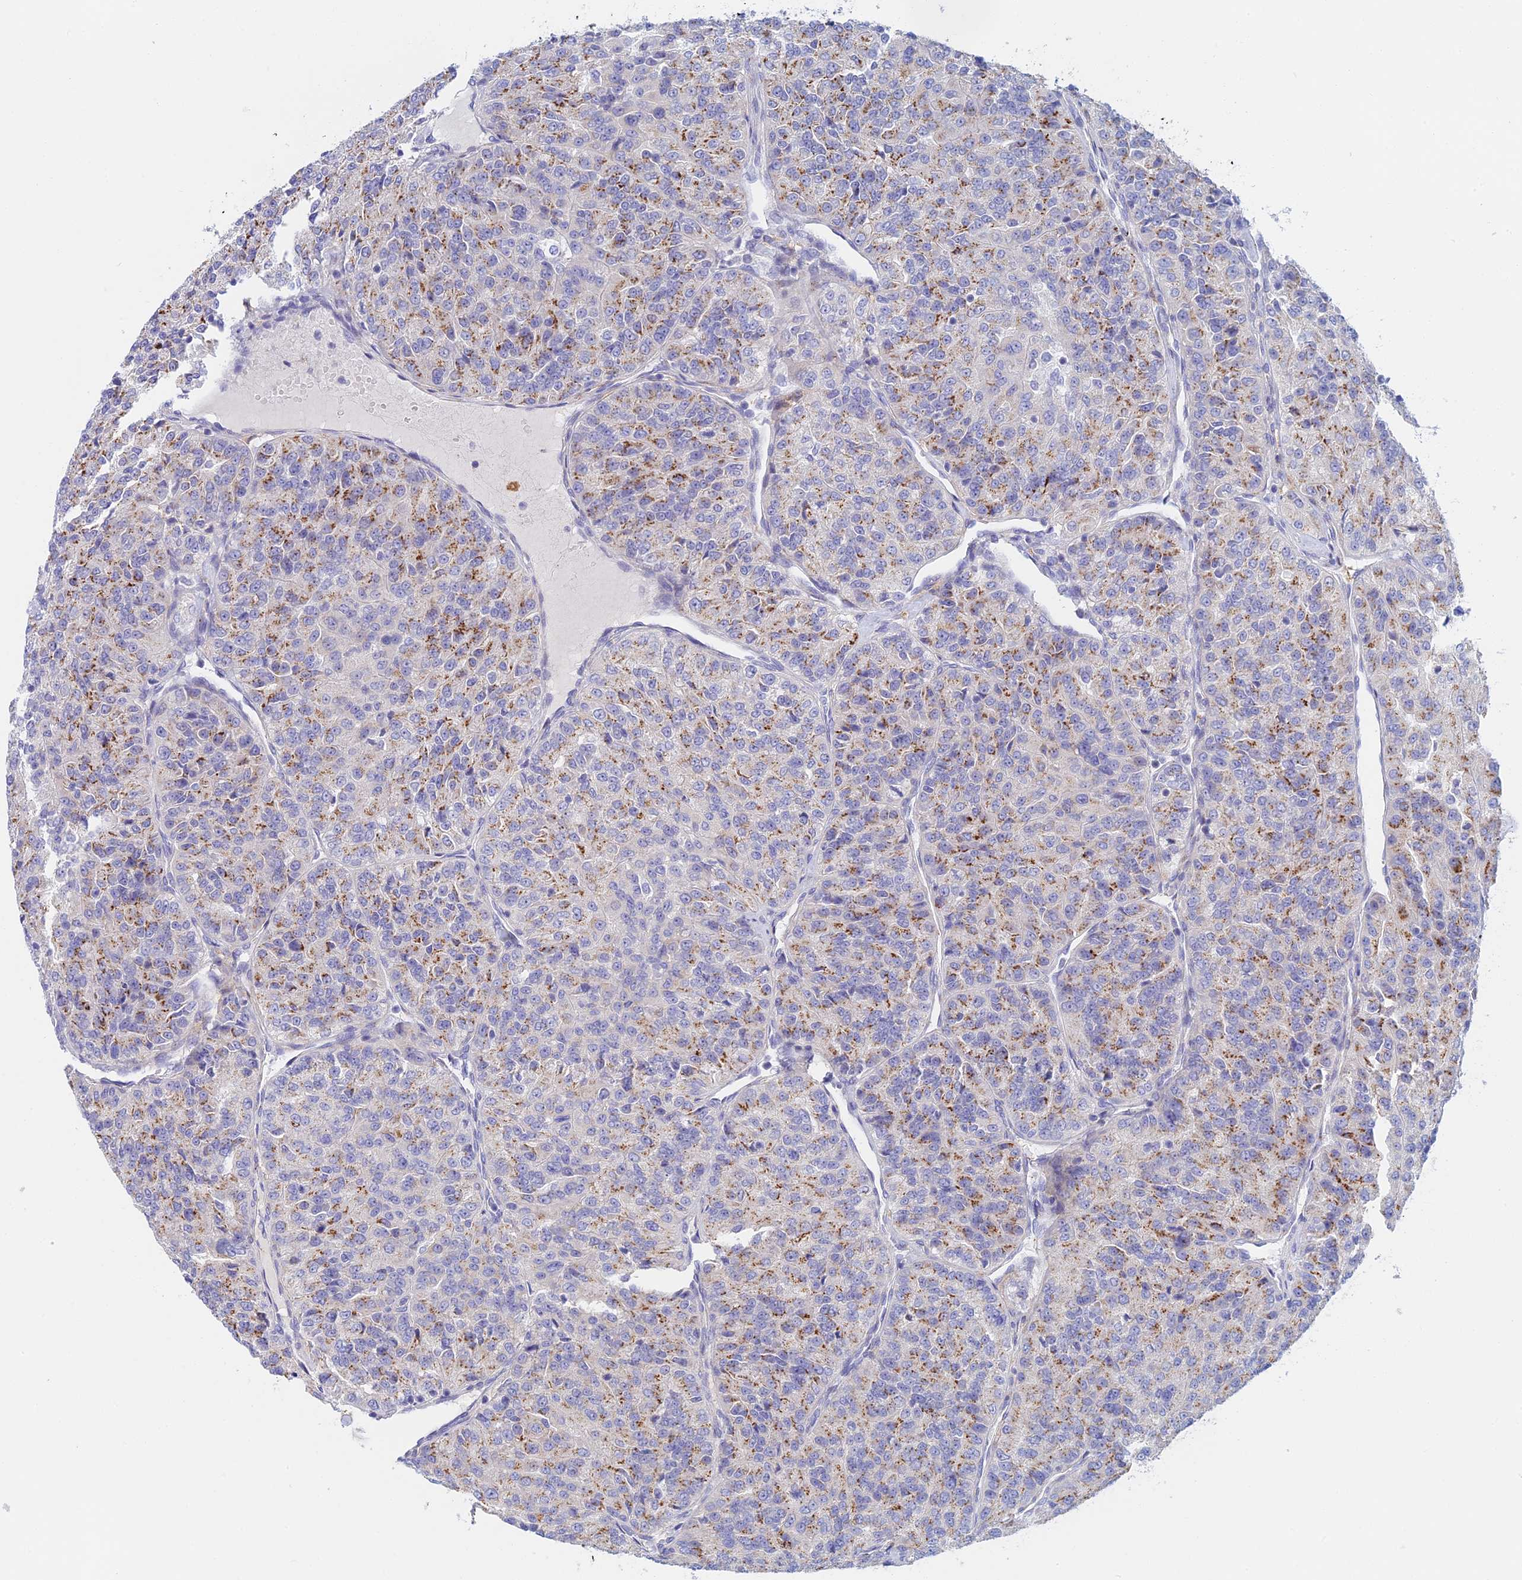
{"staining": {"intensity": "moderate", "quantity": "25%-75%", "location": "cytoplasmic/membranous"}, "tissue": "renal cancer", "cell_type": "Tumor cells", "image_type": "cancer", "snomed": [{"axis": "morphology", "description": "Adenocarcinoma, NOS"}, {"axis": "topography", "description": "Kidney"}], "caption": "Adenocarcinoma (renal) stained with a protein marker shows moderate staining in tumor cells.", "gene": "SLC24A3", "patient": {"sex": "female", "age": 63}}